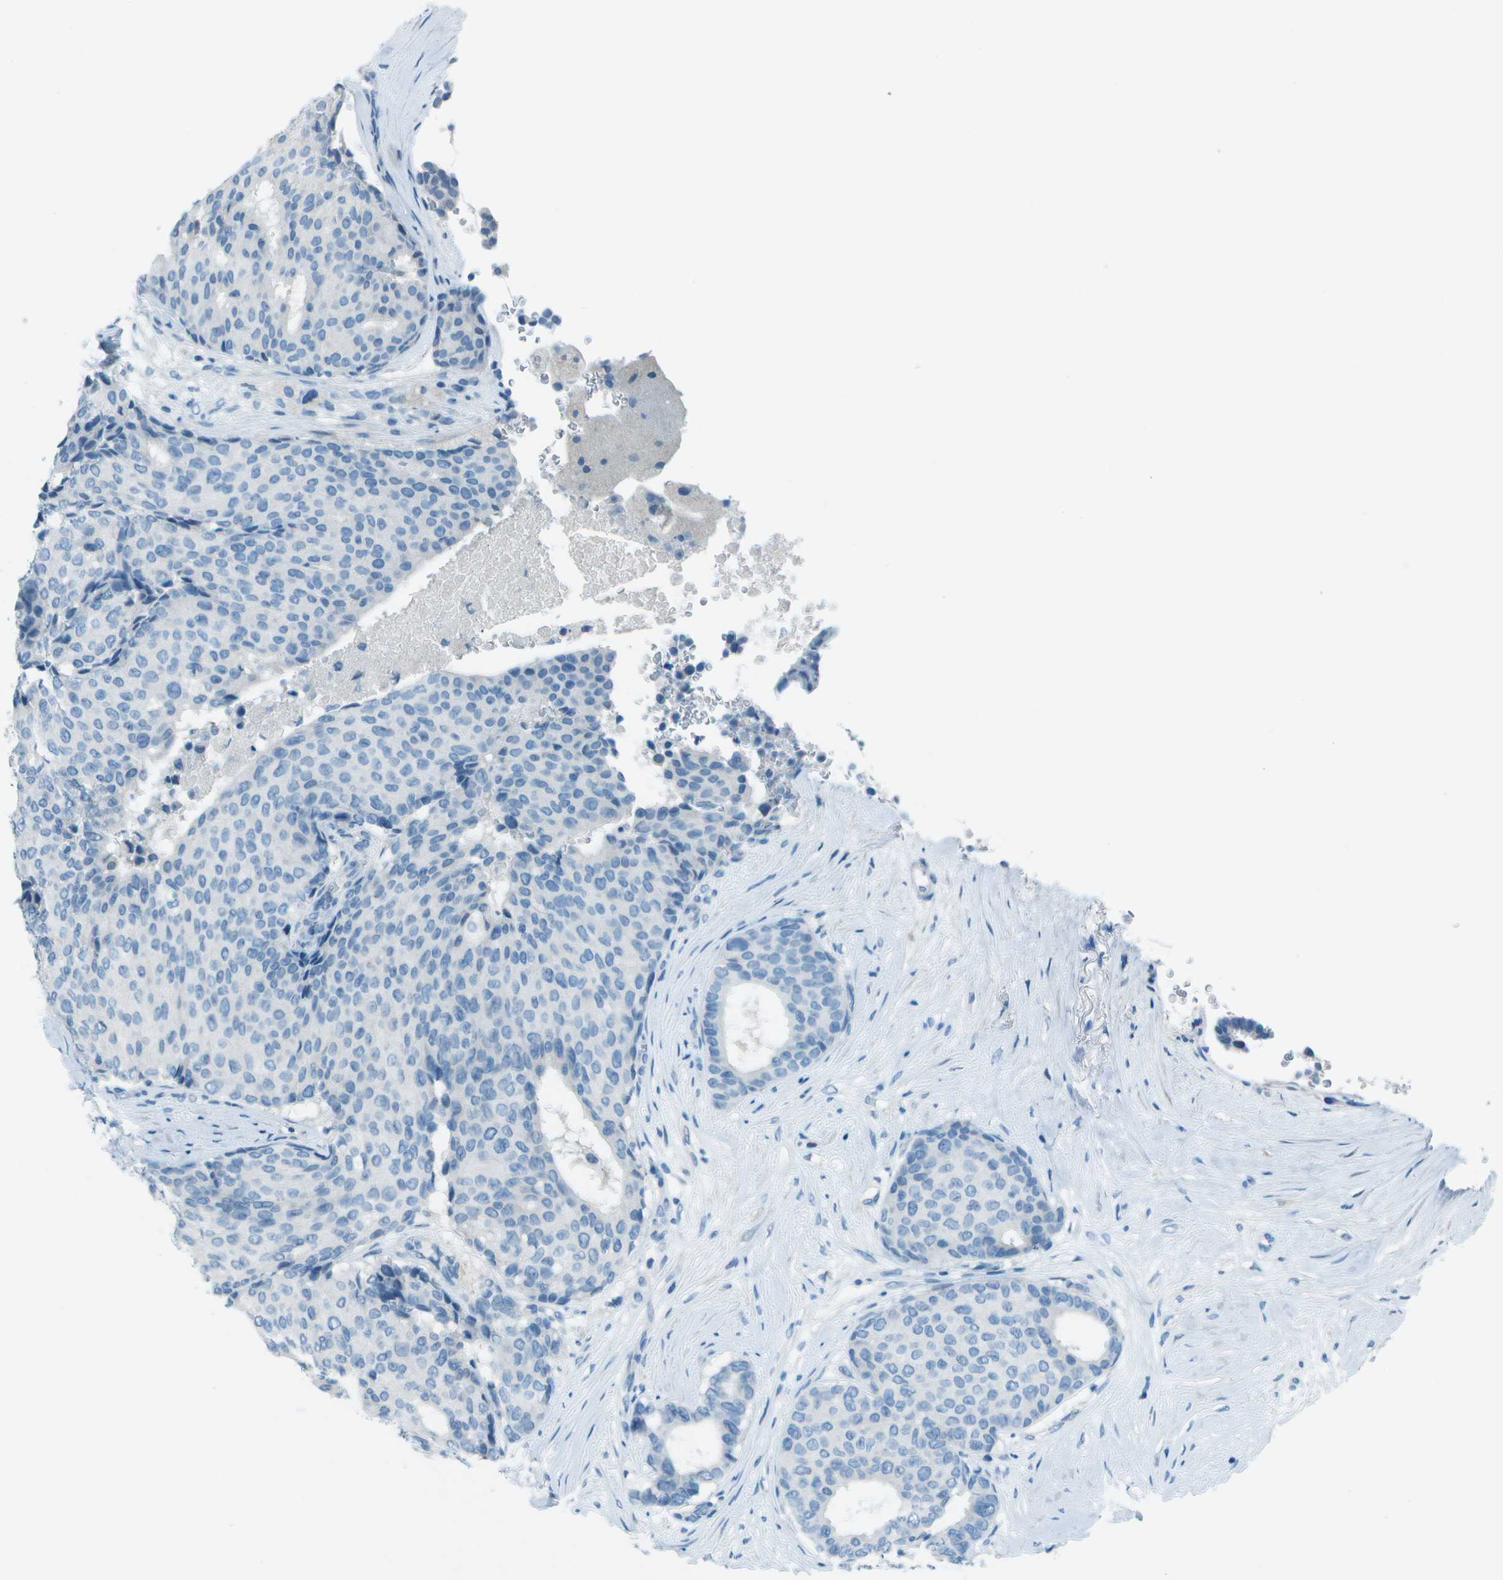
{"staining": {"intensity": "negative", "quantity": "none", "location": "none"}, "tissue": "breast cancer", "cell_type": "Tumor cells", "image_type": "cancer", "snomed": [{"axis": "morphology", "description": "Duct carcinoma"}, {"axis": "topography", "description": "Breast"}], "caption": "DAB (3,3'-diaminobenzidine) immunohistochemical staining of human invasive ductal carcinoma (breast) exhibits no significant expression in tumor cells.", "gene": "FGF1", "patient": {"sex": "female", "age": 75}}